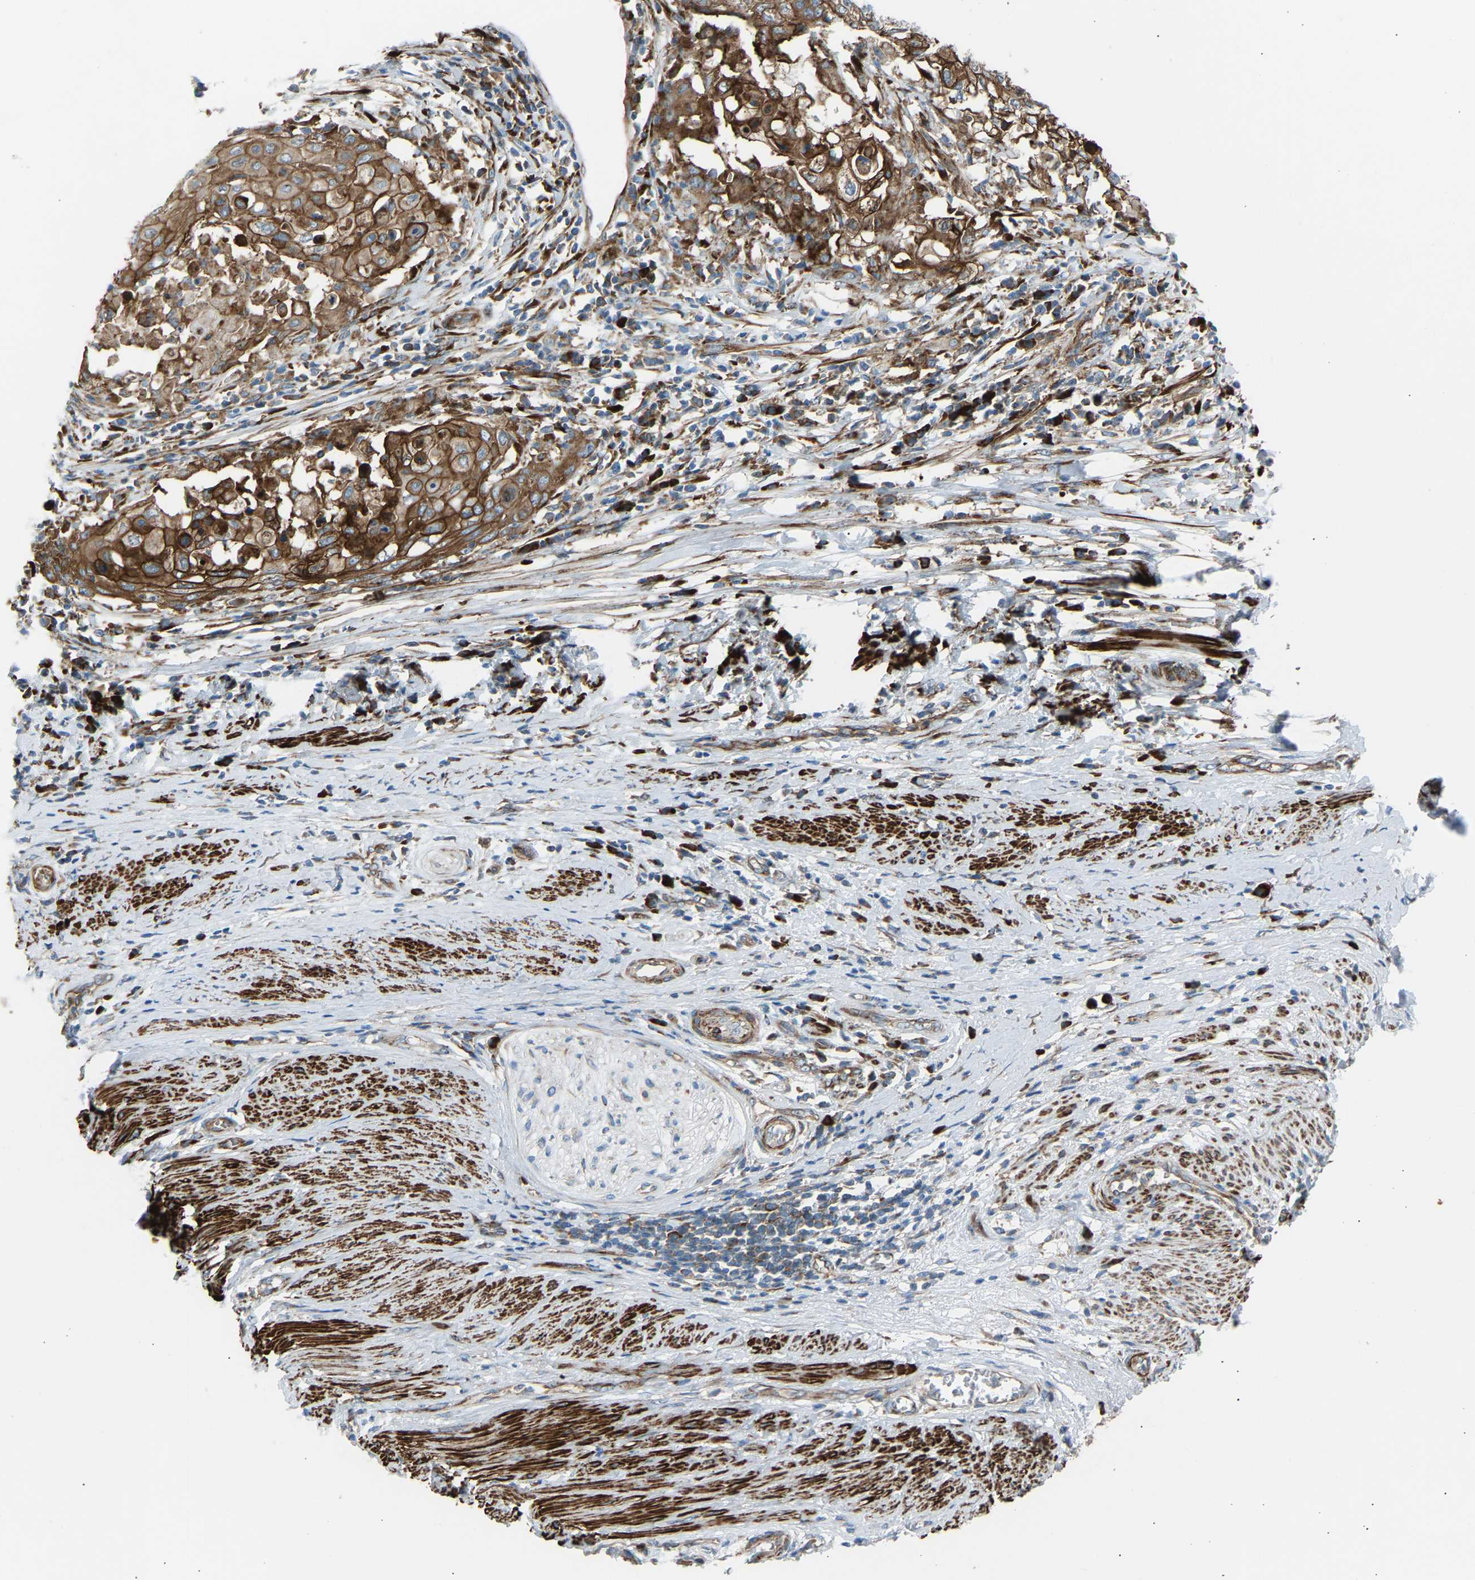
{"staining": {"intensity": "moderate", "quantity": ">75%", "location": "cytoplasmic/membranous"}, "tissue": "cervical cancer", "cell_type": "Tumor cells", "image_type": "cancer", "snomed": [{"axis": "morphology", "description": "Squamous cell carcinoma, NOS"}, {"axis": "topography", "description": "Cervix"}], "caption": "IHC (DAB) staining of human cervical cancer reveals moderate cytoplasmic/membranous protein positivity in approximately >75% of tumor cells.", "gene": "VPS41", "patient": {"sex": "female", "age": 39}}